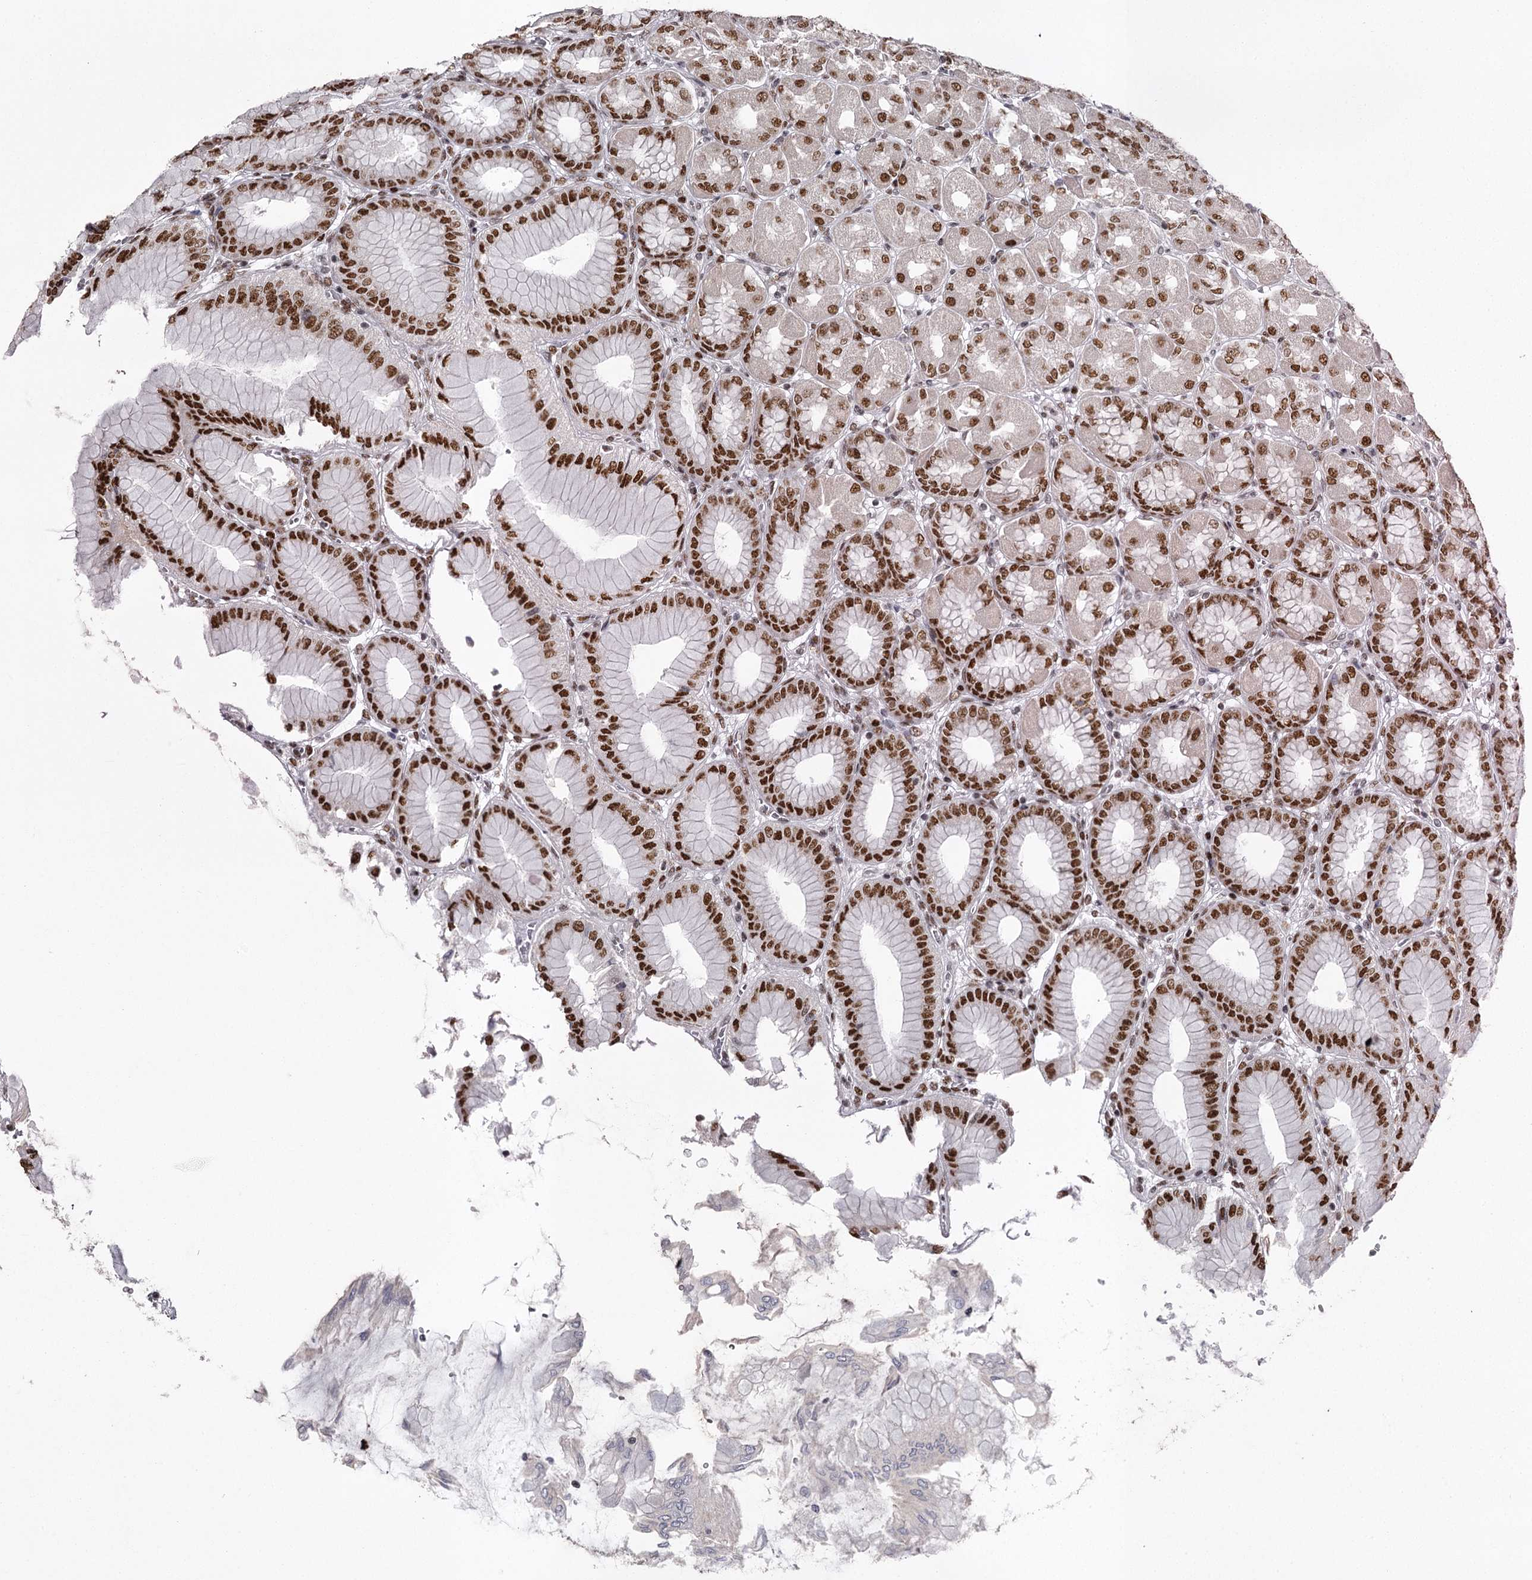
{"staining": {"intensity": "strong", "quantity": ">75%", "location": "nuclear"}, "tissue": "stomach", "cell_type": "Glandular cells", "image_type": "normal", "snomed": [{"axis": "morphology", "description": "Normal tissue, NOS"}, {"axis": "topography", "description": "Stomach, upper"}], "caption": "This image exhibits benign stomach stained with IHC to label a protein in brown. The nuclear of glandular cells show strong positivity for the protein. Nuclei are counter-stained blue.", "gene": "PSPC1", "patient": {"sex": "female", "age": 56}}